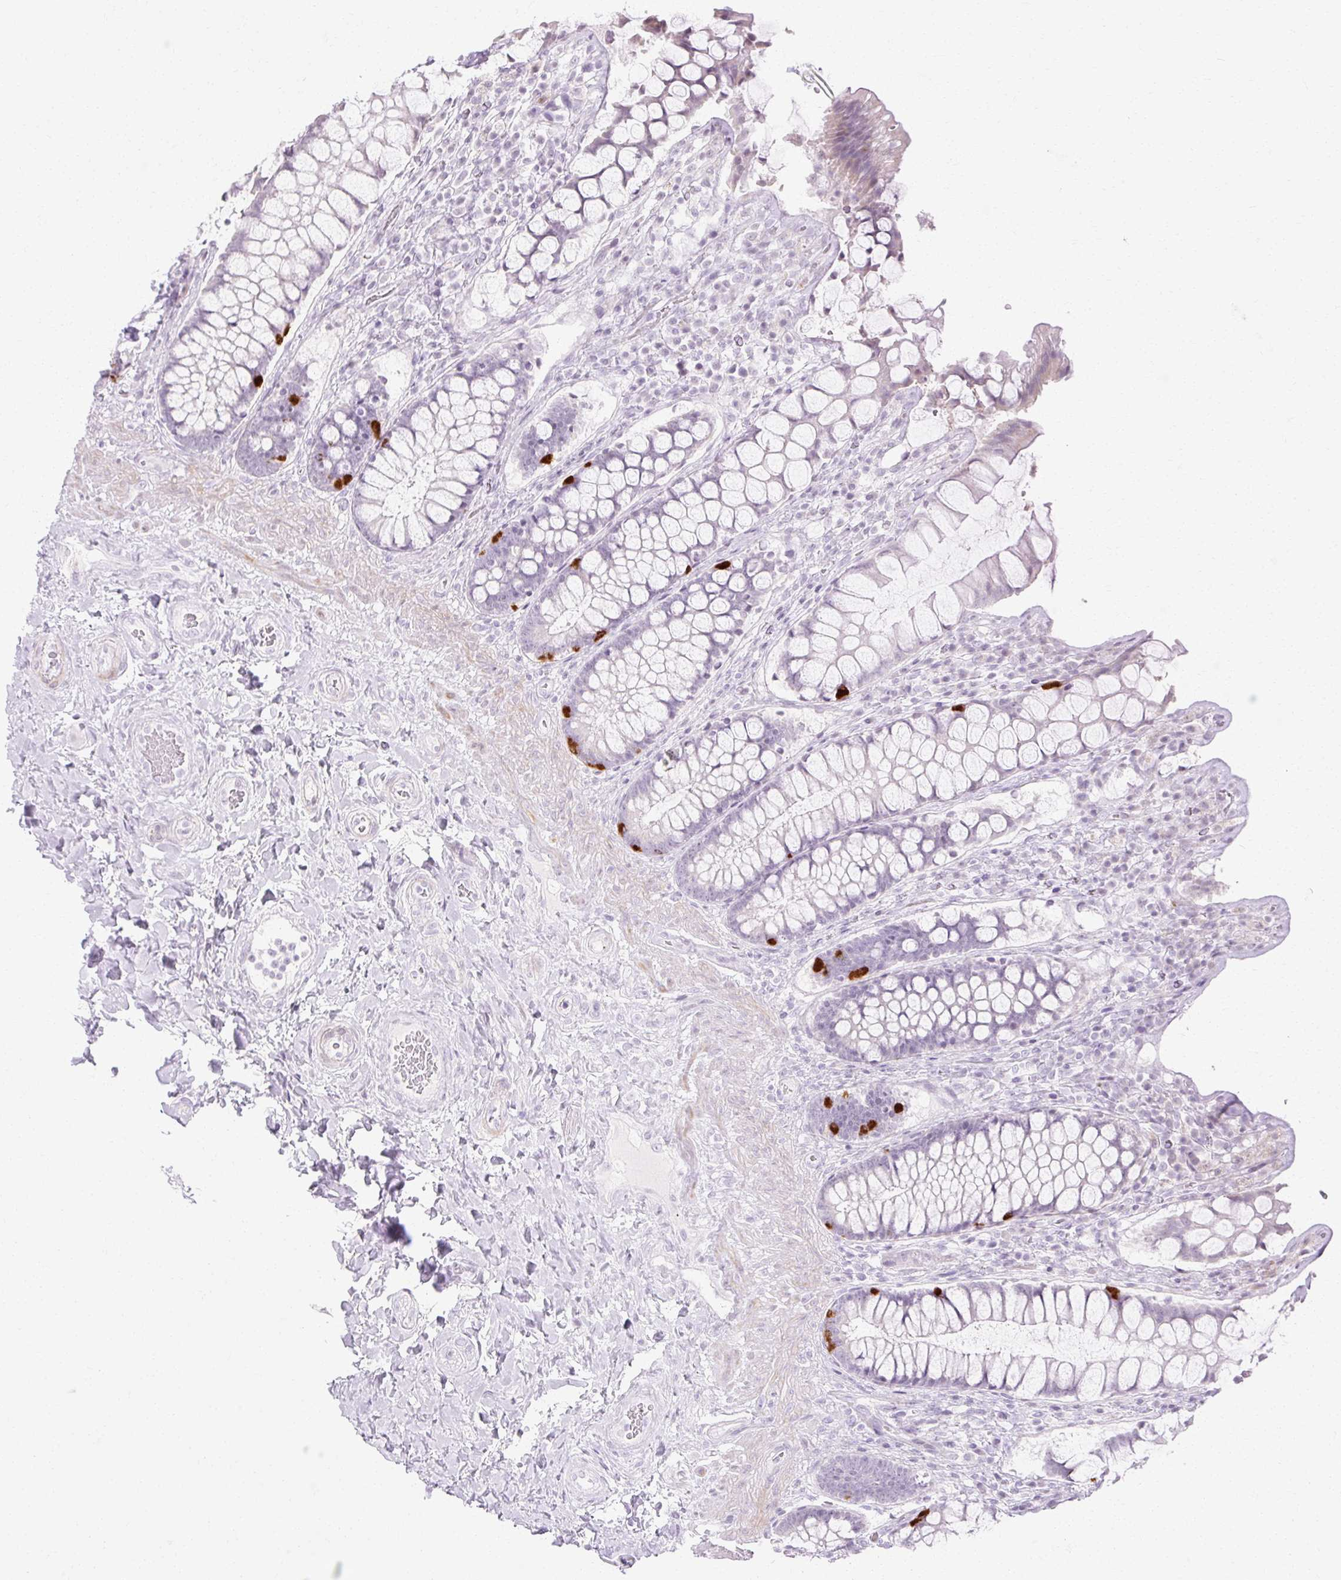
{"staining": {"intensity": "strong", "quantity": "<25%", "location": "cytoplasmic/membranous"}, "tissue": "rectum", "cell_type": "Glandular cells", "image_type": "normal", "snomed": [{"axis": "morphology", "description": "Normal tissue, NOS"}, {"axis": "topography", "description": "Rectum"}], "caption": "An image of rectum stained for a protein reveals strong cytoplasmic/membranous brown staining in glandular cells.", "gene": "C3orf49", "patient": {"sex": "female", "age": 58}}